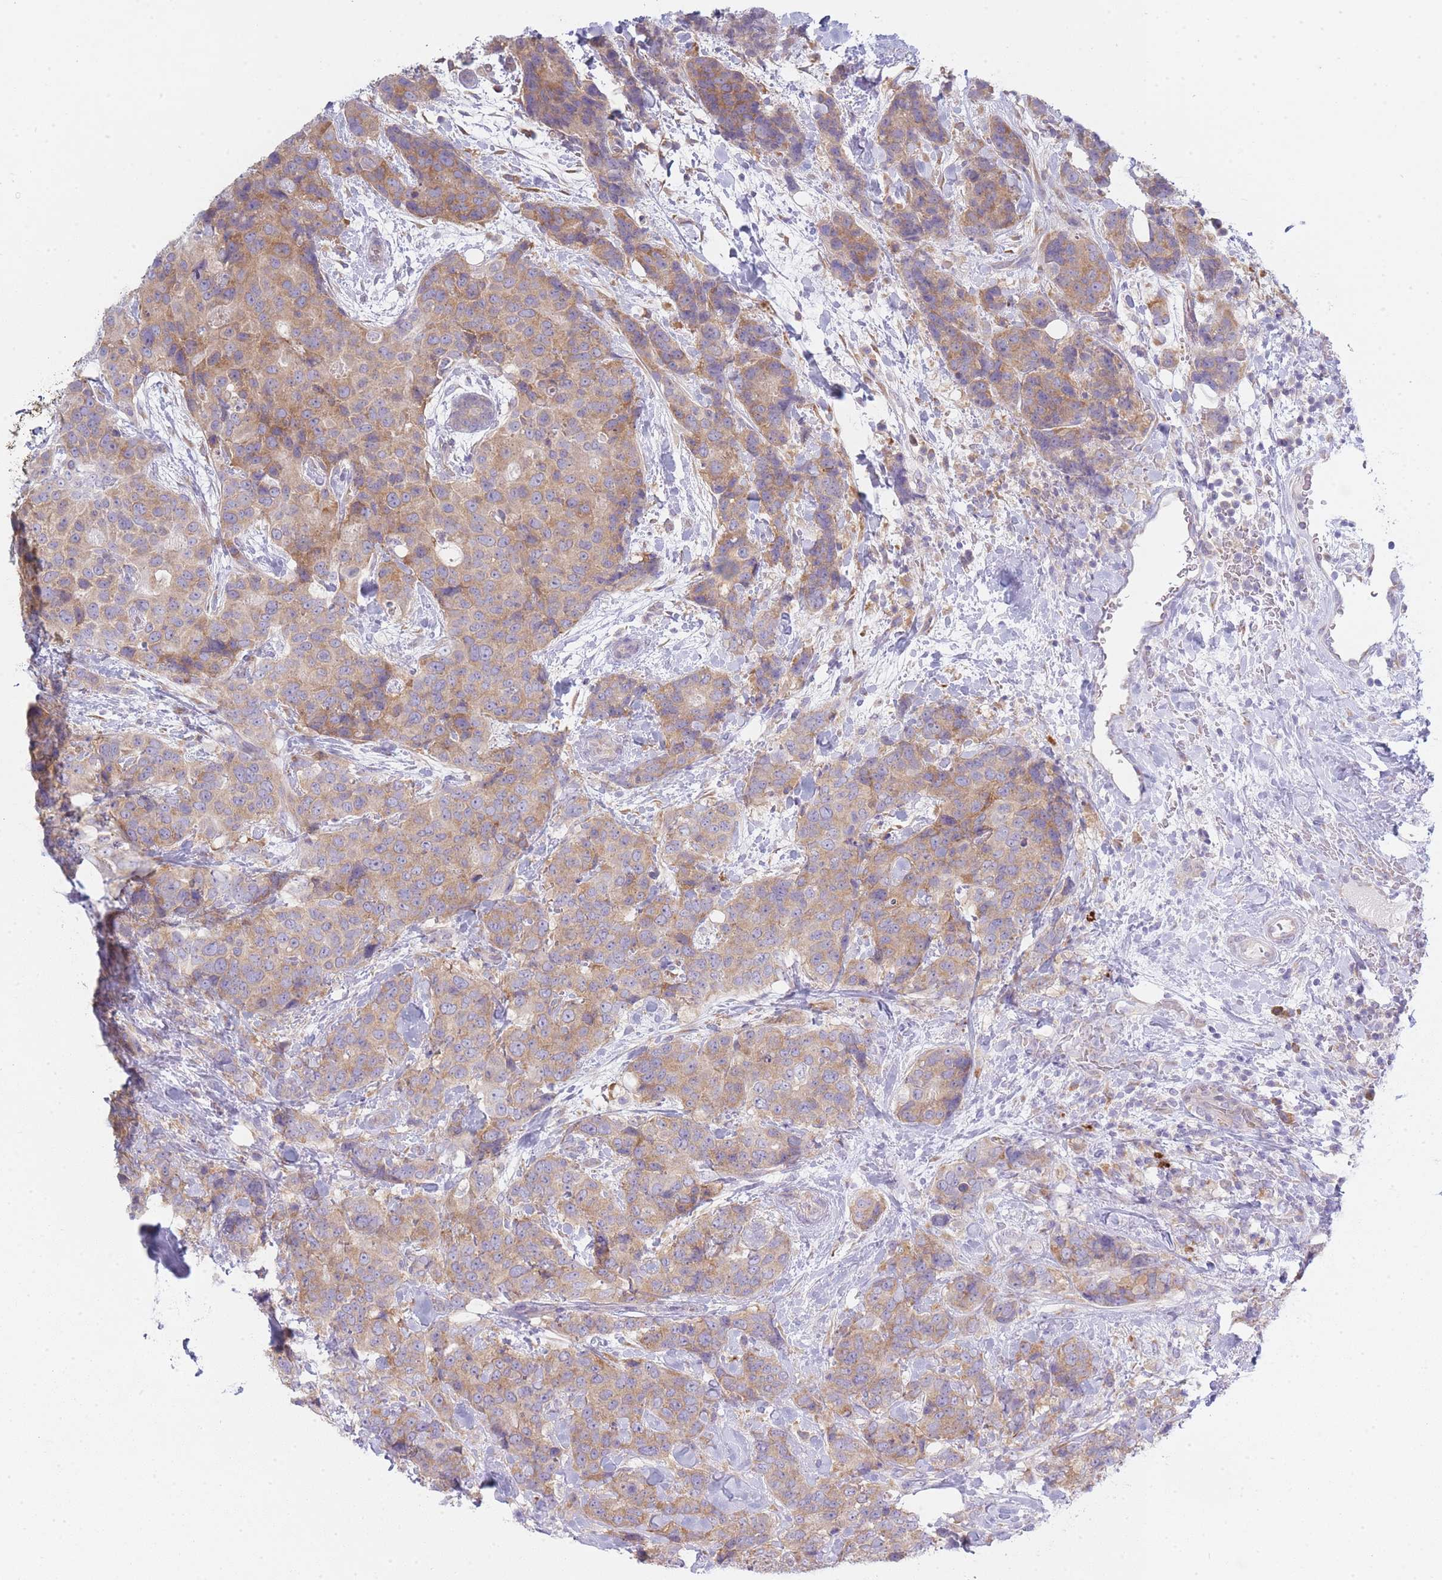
{"staining": {"intensity": "moderate", "quantity": "25%-75%", "location": "cytoplasmic/membranous"}, "tissue": "breast cancer", "cell_type": "Tumor cells", "image_type": "cancer", "snomed": [{"axis": "morphology", "description": "Lobular carcinoma"}, {"axis": "topography", "description": "Breast"}], "caption": "Approximately 25%-75% of tumor cells in human lobular carcinoma (breast) show moderate cytoplasmic/membranous protein positivity as visualized by brown immunohistochemical staining.", "gene": "OR5L2", "patient": {"sex": "female", "age": 59}}